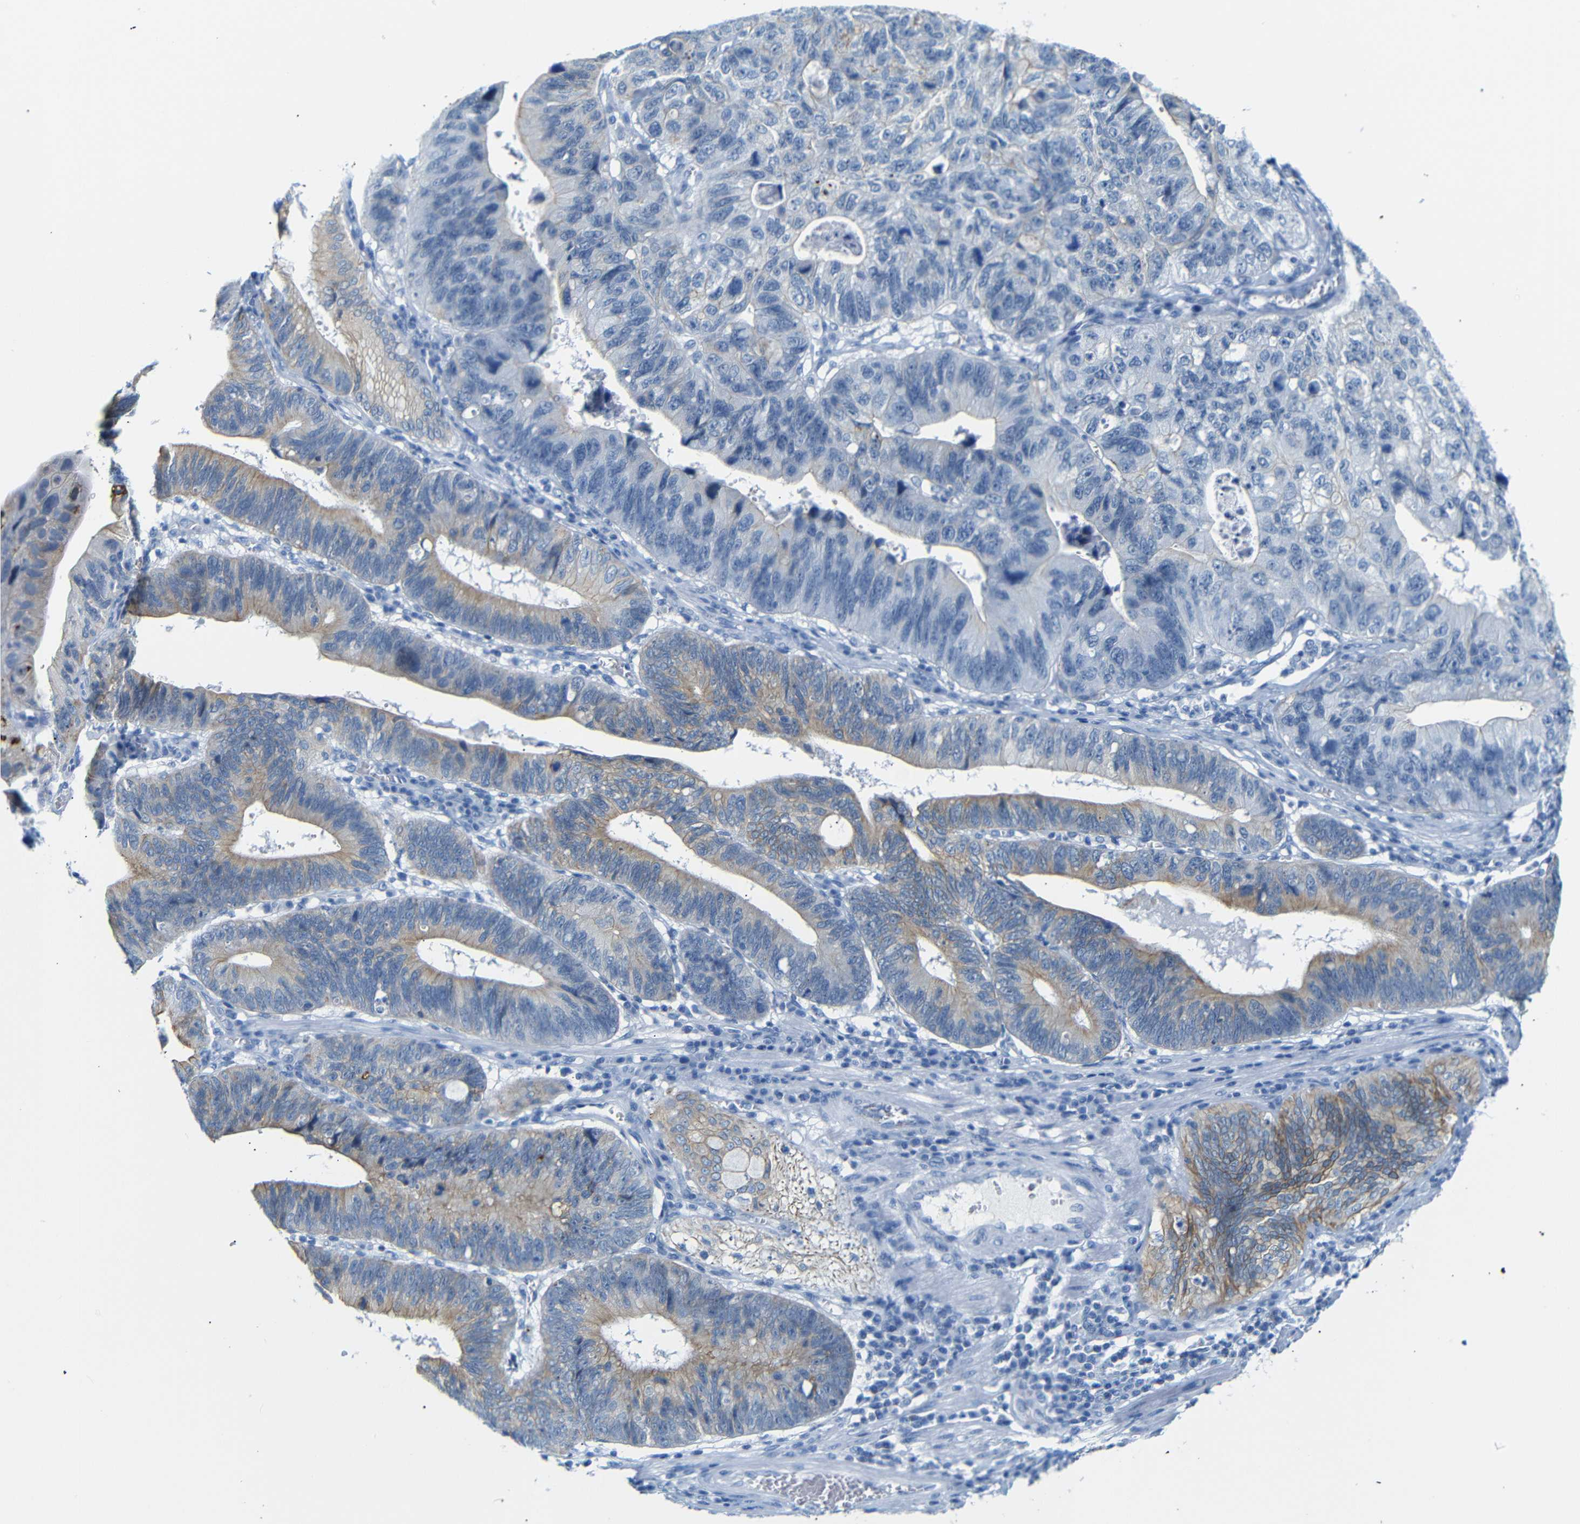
{"staining": {"intensity": "moderate", "quantity": "25%-75%", "location": "cytoplasmic/membranous"}, "tissue": "stomach cancer", "cell_type": "Tumor cells", "image_type": "cancer", "snomed": [{"axis": "morphology", "description": "Adenocarcinoma, NOS"}, {"axis": "topography", "description": "Stomach"}], "caption": "The photomicrograph shows staining of stomach cancer, revealing moderate cytoplasmic/membranous protein expression (brown color) within tumor cells.", "gene": "DYNAP", "patient": {"sex": "male", "age": 59}}